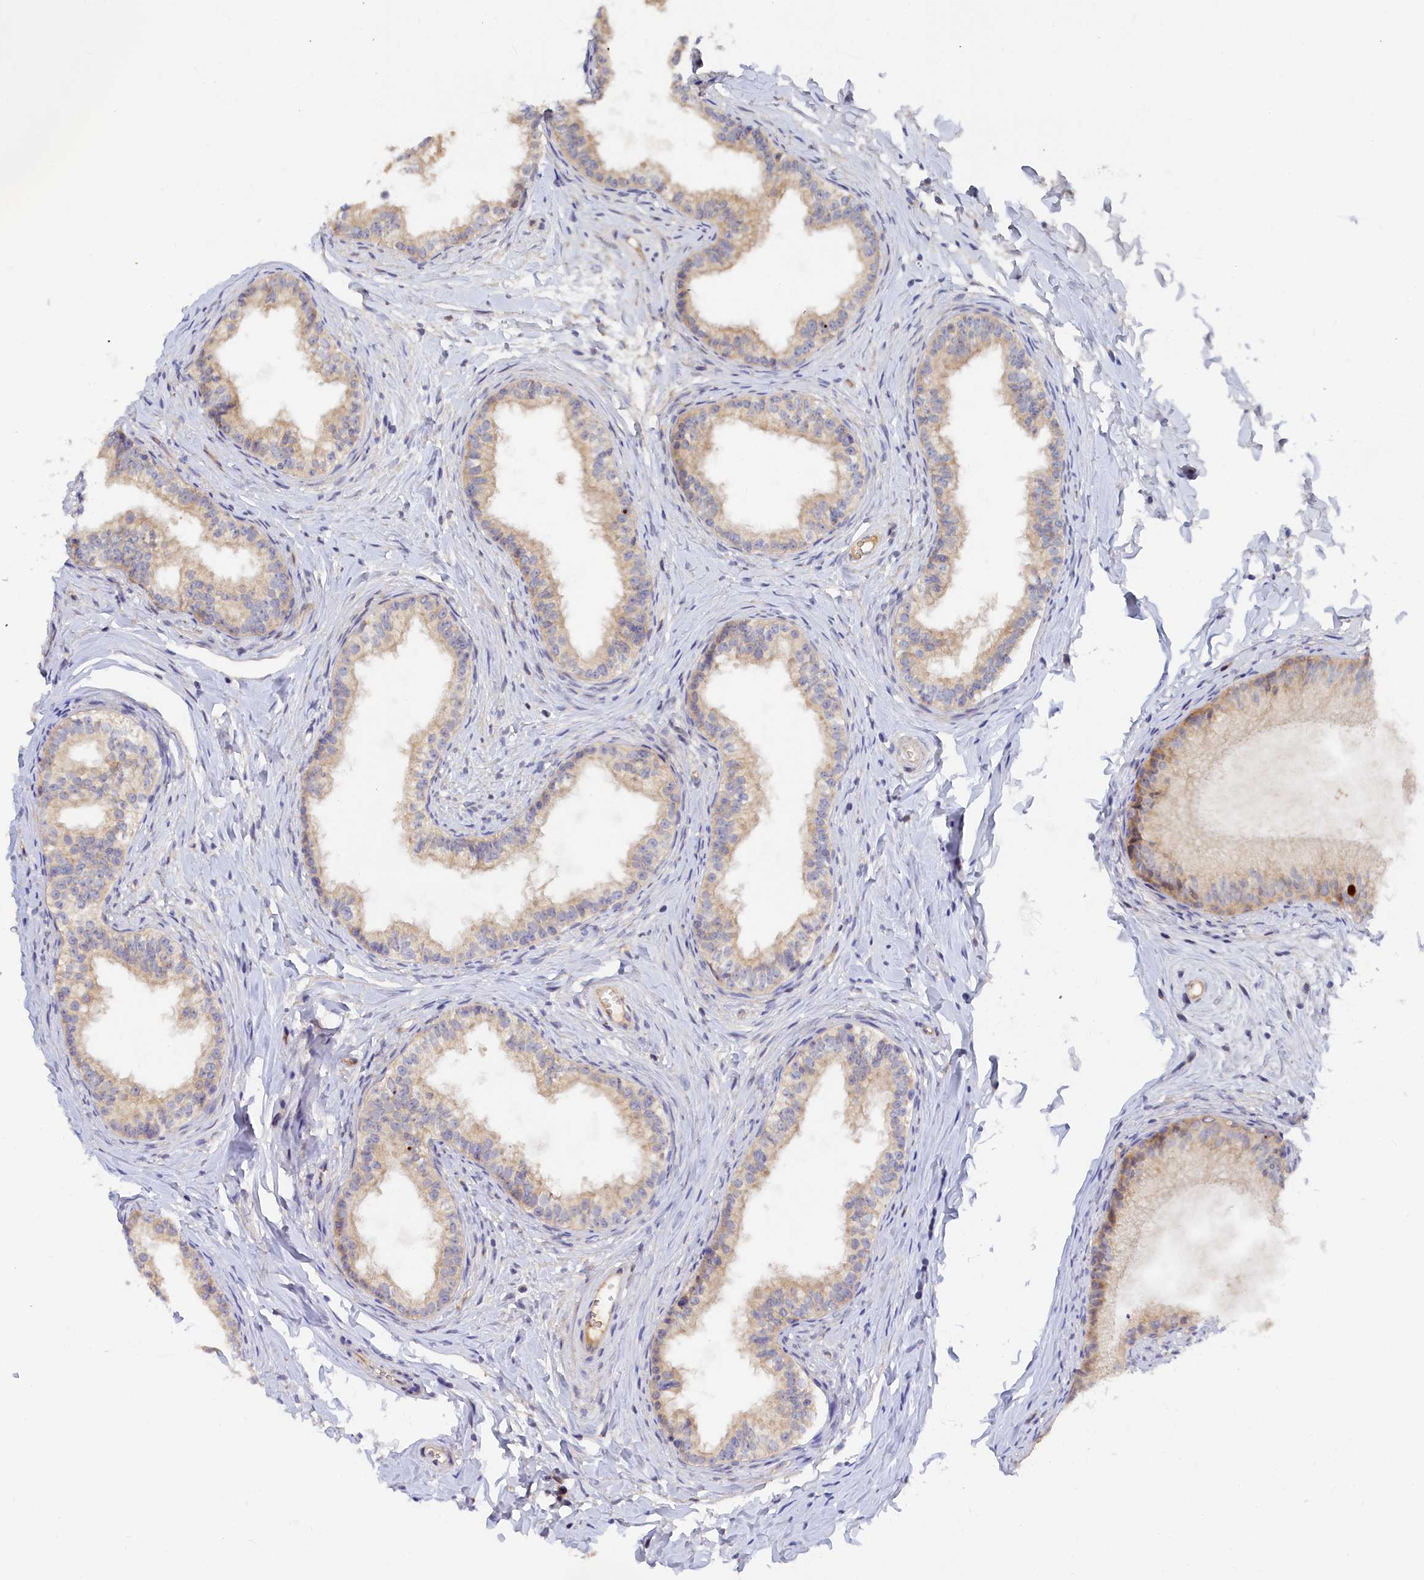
{"staining": {"intensity": "weak", "quantity": ">75%", "location": "cytoplasmic/membranous"}, "tissue": "epididymis", "cell_type": "Glandular cells", "image_type": "normal", "snomed": [{"axis": "morphology", "description": "Normal tissue, NOS"}, {"axis": "topography", "description": "Epididymis"}], "caption": "Immunohistochemistry (DAB (3,3'-diaminobenzidine)) staining of unremarkable epididymis reveals weak cytoplasmic/membranous protein positivity in about >75% of glandular cells. The staining is performed using DAB brown chromogen to label protein expression. The nuclei are counter-stained blue using hematoxylin.", "gene": "SPATA5L1", "patient": {"sex": "male", "age": 34}}